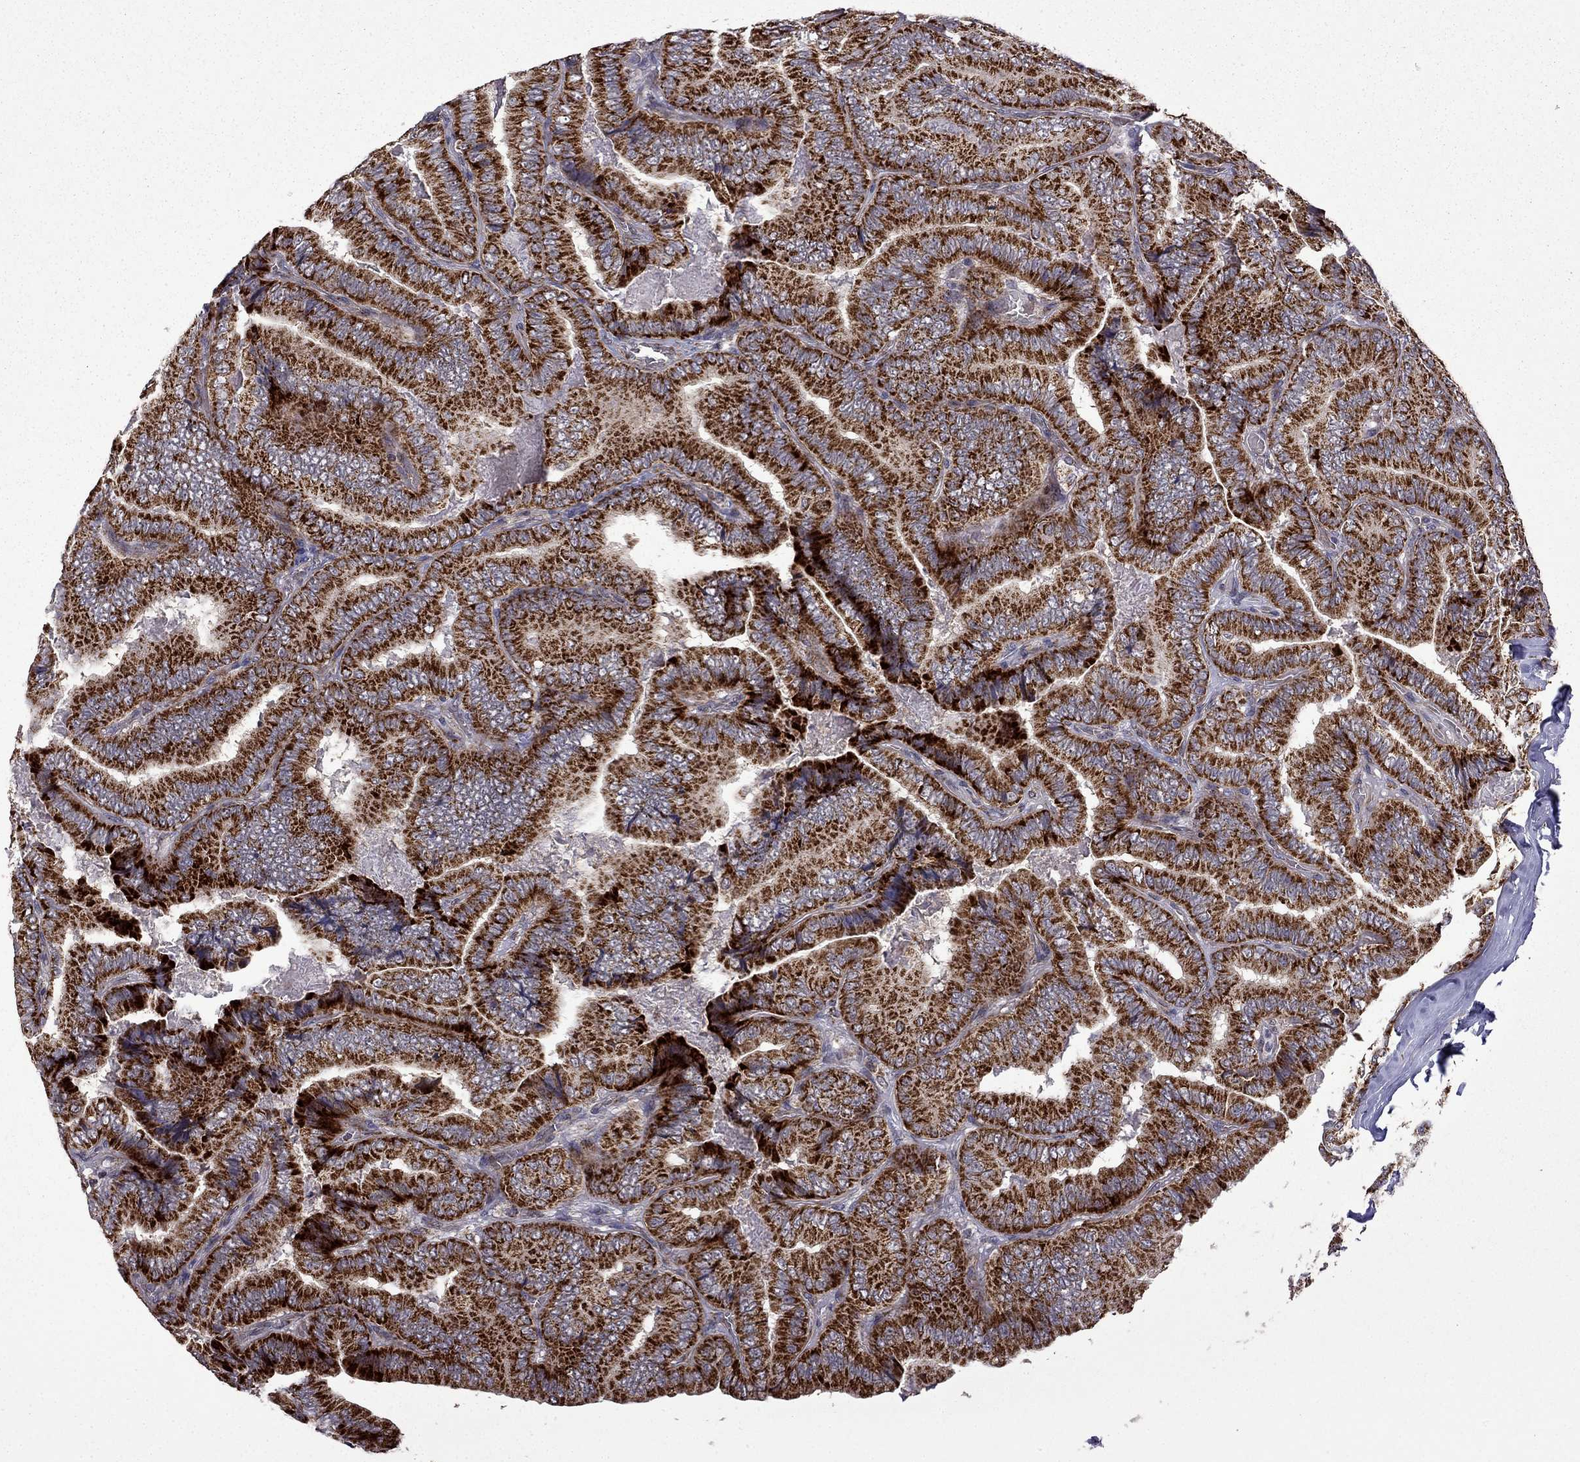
{"staining": {"intensity": "strong", "quantity": ">75%", "location": "cytoplasmic/membranous"}, "tissue": "thyroid cancer", "cell_type": "Tumor cells", "image_type": "cancer", "snomed": [{"axis": "morphology", "description": "Papillary adenocarcinoma, NOS"}, {"axis": "topography", "description": "Thyroid gland"}], "caption": "Immunohistochemical staining of papillary adenocarcinoma (thyroid) displays high levels of strong cytoplasmic/membranous protein expression in approximately >75% of tumor cells.", "gene": "TAB2", "patient": {"sex": "male", "age": 61}}